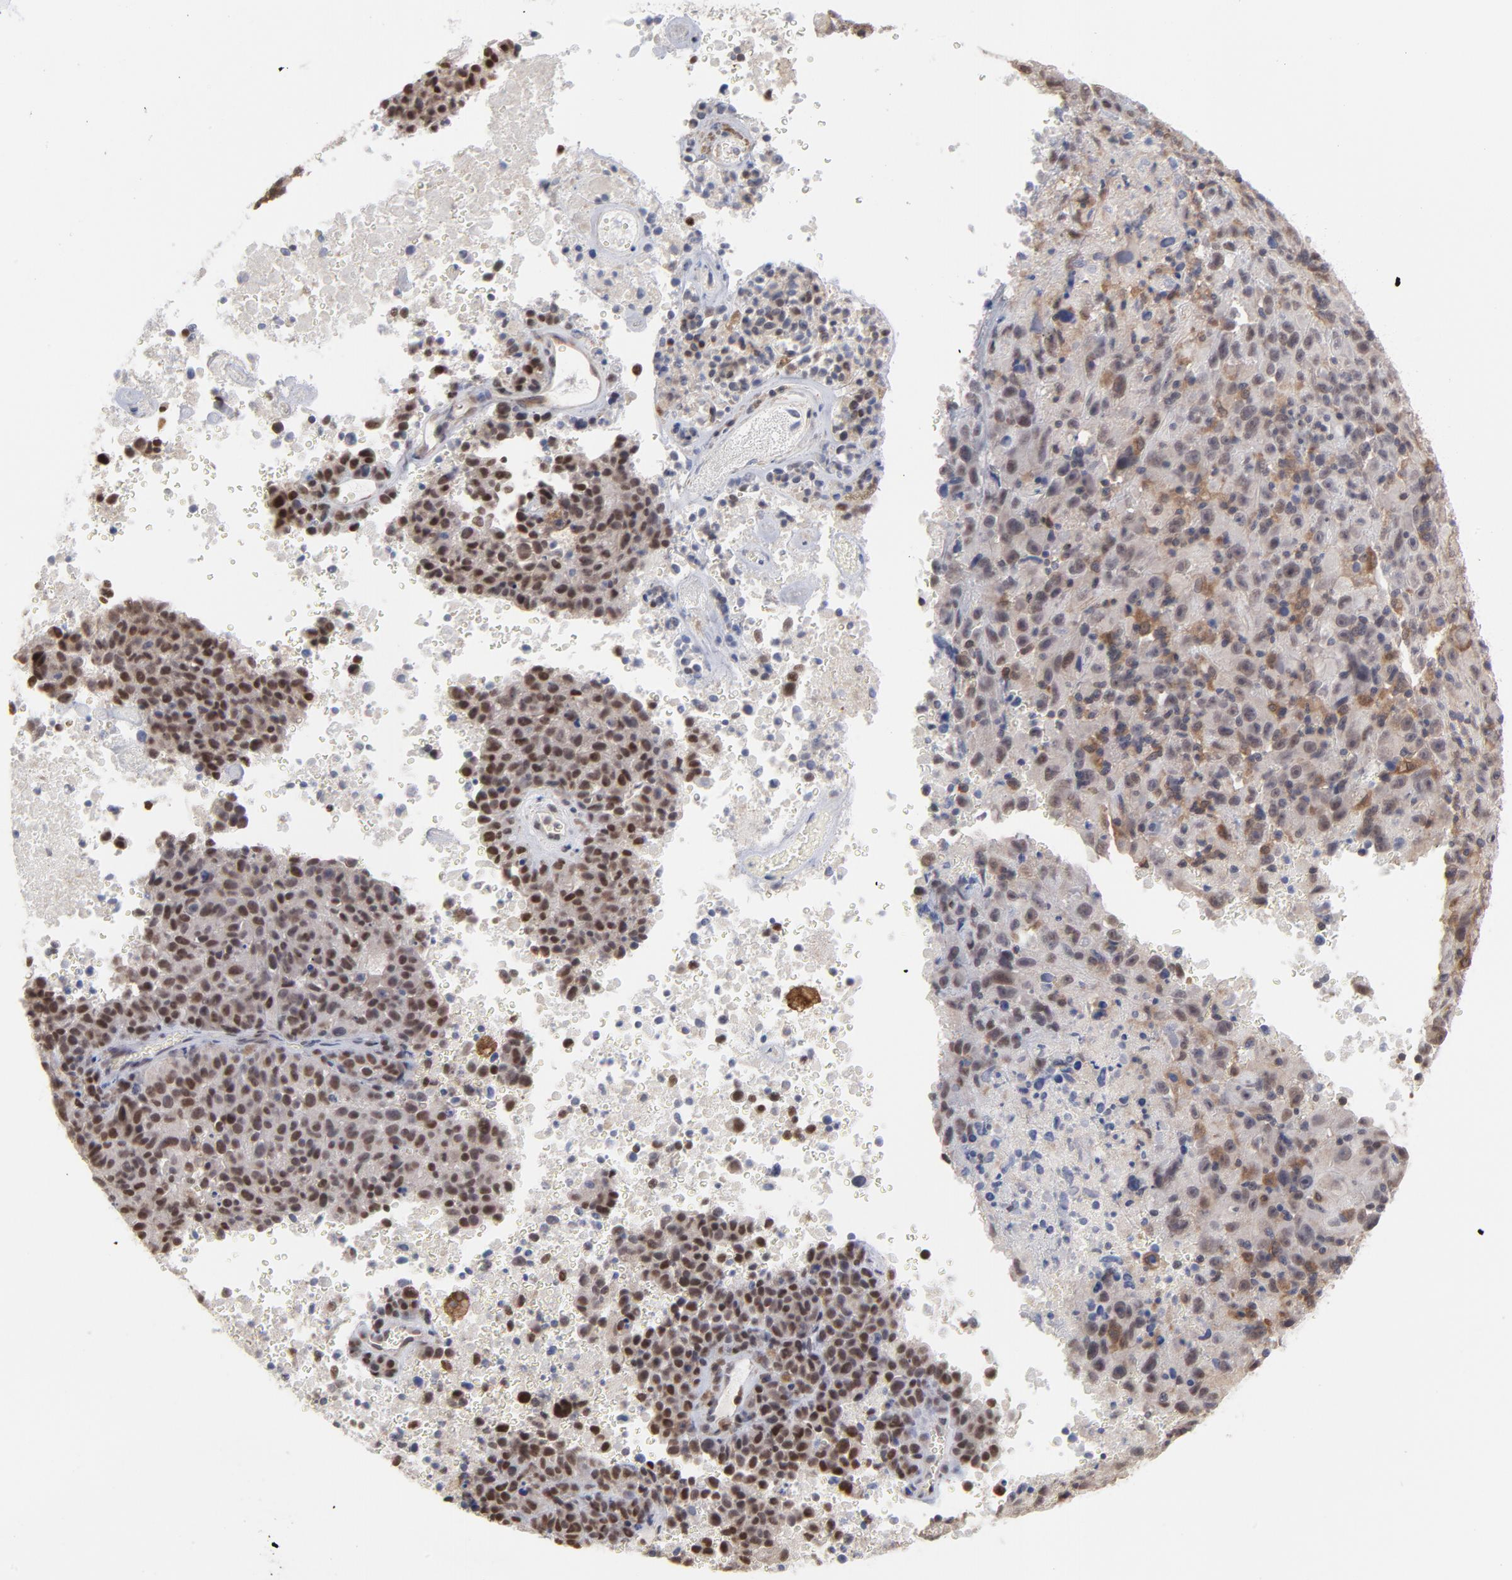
{"staining": {"intensity": "moderate", "quantity": ">75%", "location": "nuclear"}, "tissue": "melanoma", "cell_type": "Tumor cells", "image_type": "cancer", "snomed": [{"axis": "morphology", "description": "Malignant melanoma, Metastatic site"}, {"axis": "topography", "description": "Cerebral cortex"}], "caption": "Immunohistochemical staining of malignant melanoma (metastatic site) exhibits medium levels of moderate nuclear protein positivity in about >75% of tumor cells. (DAB (3,3'-diaminobenzidine) = brown stain, brightfield microscopy at high magnification).", "gene": "OAS1", "patient": {"sex": "female", "age": 52}}